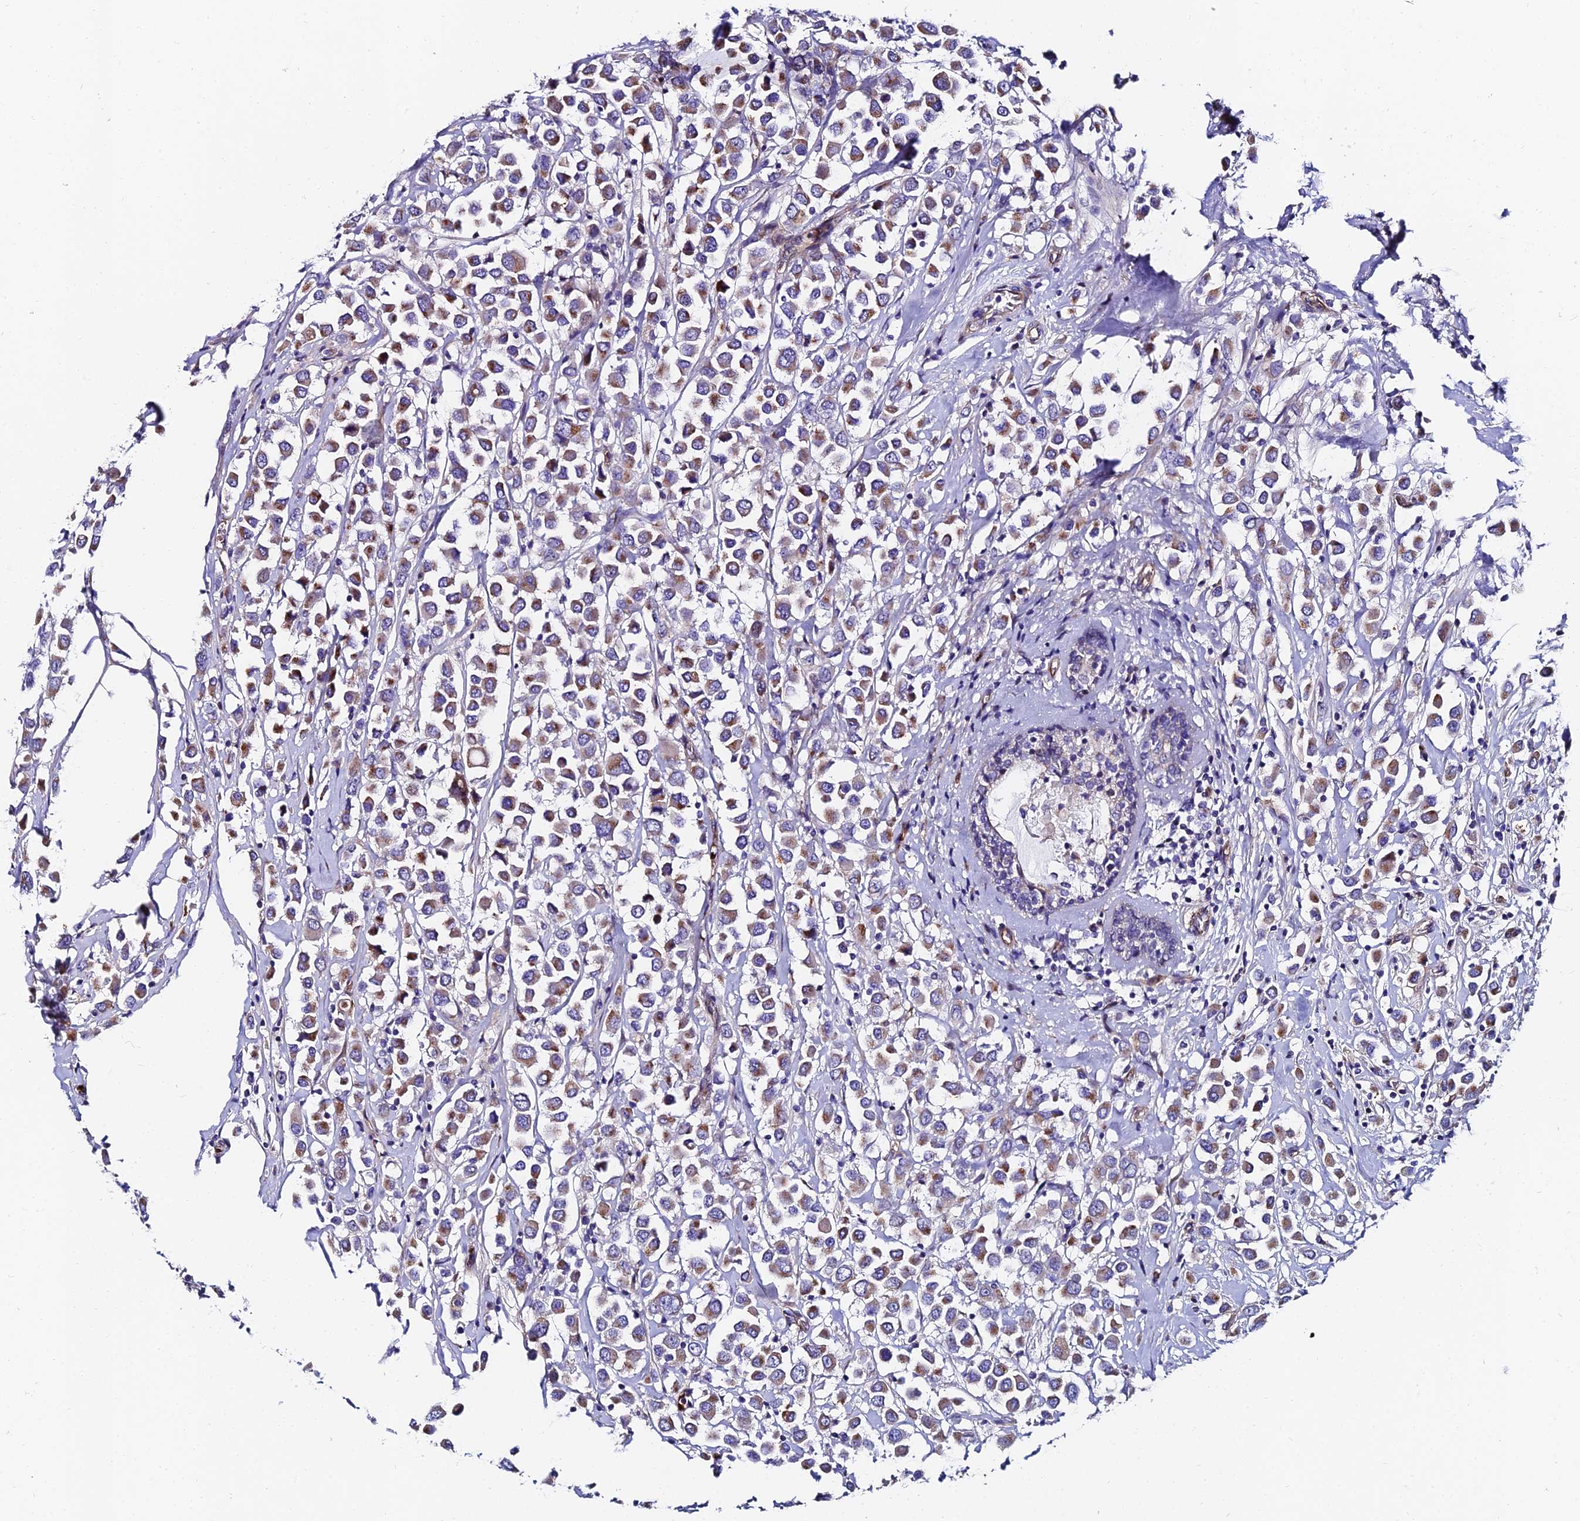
{"staining": {"intensity": "weak", "quantity": "25%-75%", "location": "cytoplasmic/membranous"}, "tissue": "breast cancer", "cell_type": "Tumor cells", "image_type": "cancer", "snomed": [{"axis": "morphology", "description": "Duct carcinoma"}, {"axis": "topography", "description": "Breast"}], "caption": "This histopathology image reveals immunohistochemistry (IHC) staining of human breast cancer (intraductal carcinoma), with low weak cytoplasmic/membranous positivity in about 25%-75% of tumor cells.", "gene": "ADGRF3", "patient": {"sex": "female", "age": 61}}